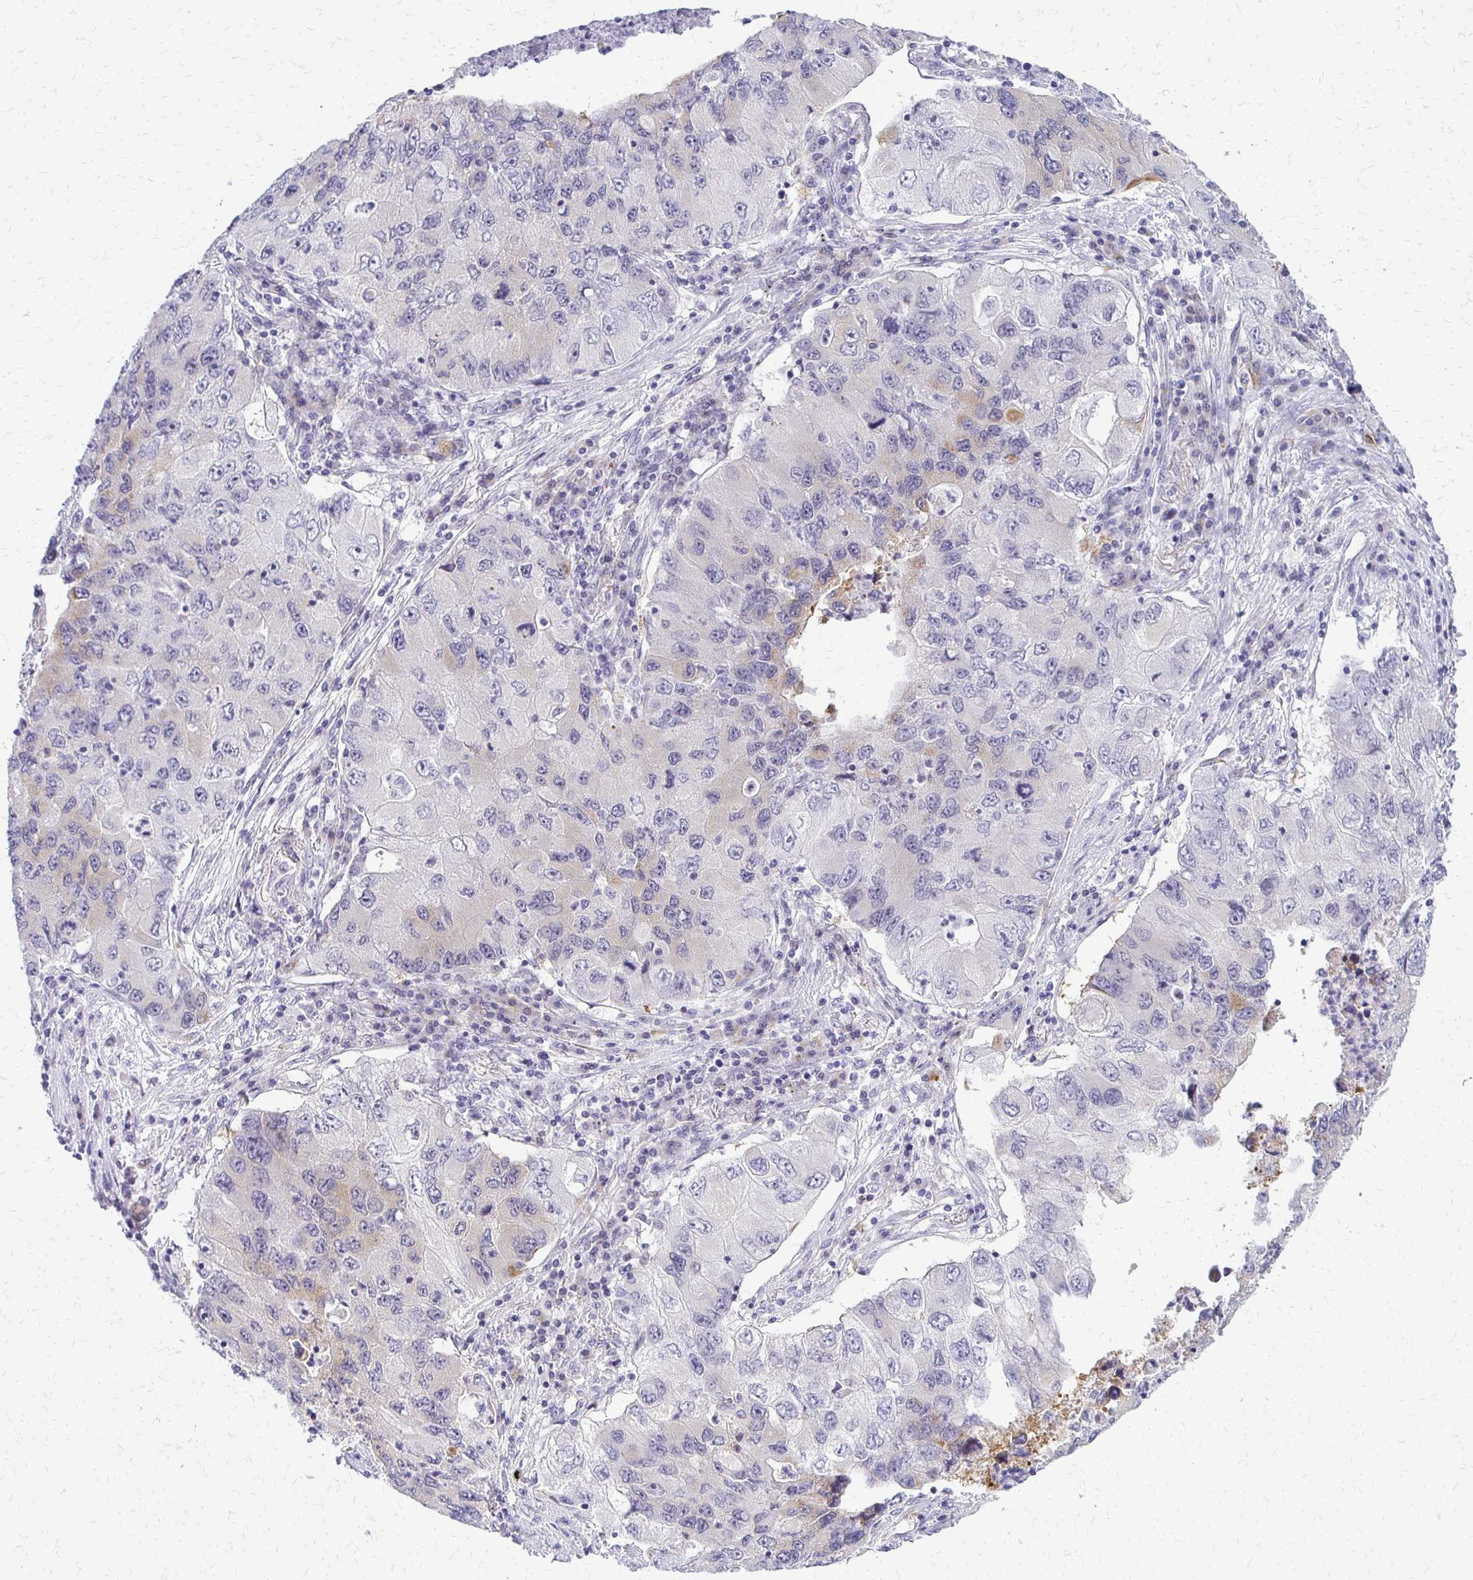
{"staining": {"intensity": "moderate", "quantity": "<25%", "location": "cytoplasmic/membranous"}, "tissue": "lung cancer", "cell_type": "Tumor cells", "image_type": "cancer", "snomed": [{"axis": "morphology", "description": "Adenocarcinoma, NOS"}, {"axis": "morphology", "description": "Adenocarcinoma, metastatic, NOS"}, {"axis": "topography", "description": "Lymph node"}, {"axis": "topography", "description": "Lung"}], "caption": "This is an image of IHC staining of lung cancer, which shows moderate expression in the cytoplasmic/membranous of tumor cells.", "gene": "EPYC", "patient": {"sex": "female", "age": 54}}